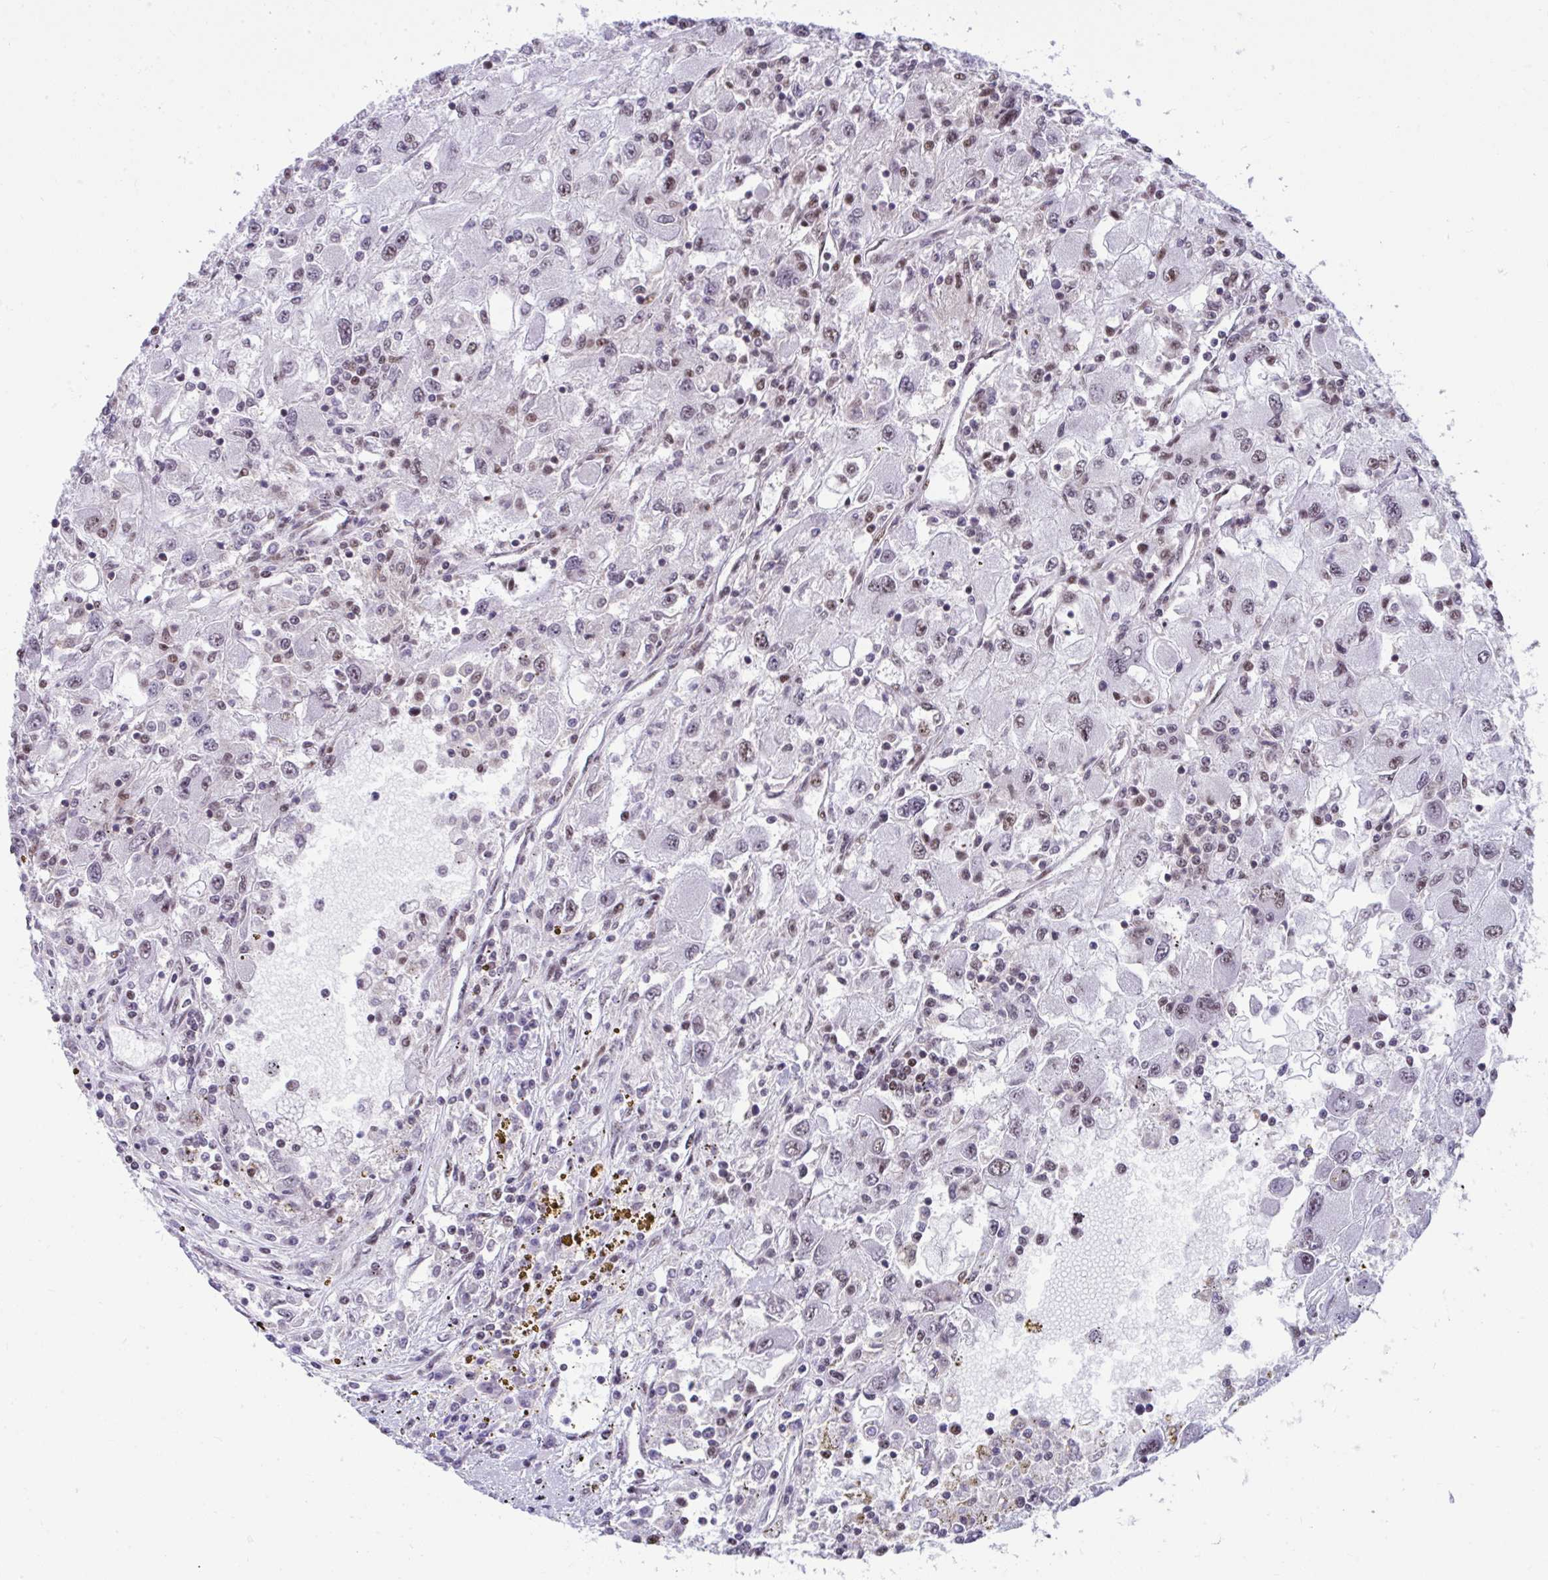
{"staining": {"intensity": "weak", "quantity": "<25%", "location": "nuclear"}, "tissue": "renal cancer", "cell_type": "Tumor cells", "image_type": "cancer", "snomed": [{"axis": "morphology", "description": "Adenocarcinoma, NOS"}, {"axis": "topography", "description": "Kidney"}], "caption": "Adenocarcinoma (renal) was stained to show a protein in brown. There is no significant positivity in tumor cells. (Stains: DAB (3,3'-diaminobenzidine) immunohistochemistry with hematoxylin counter stain, Microscopy: brightfield microscopy at high magnification).", "gene": "SLC35C2", "patient": {"sex": "female", "age": 67}}